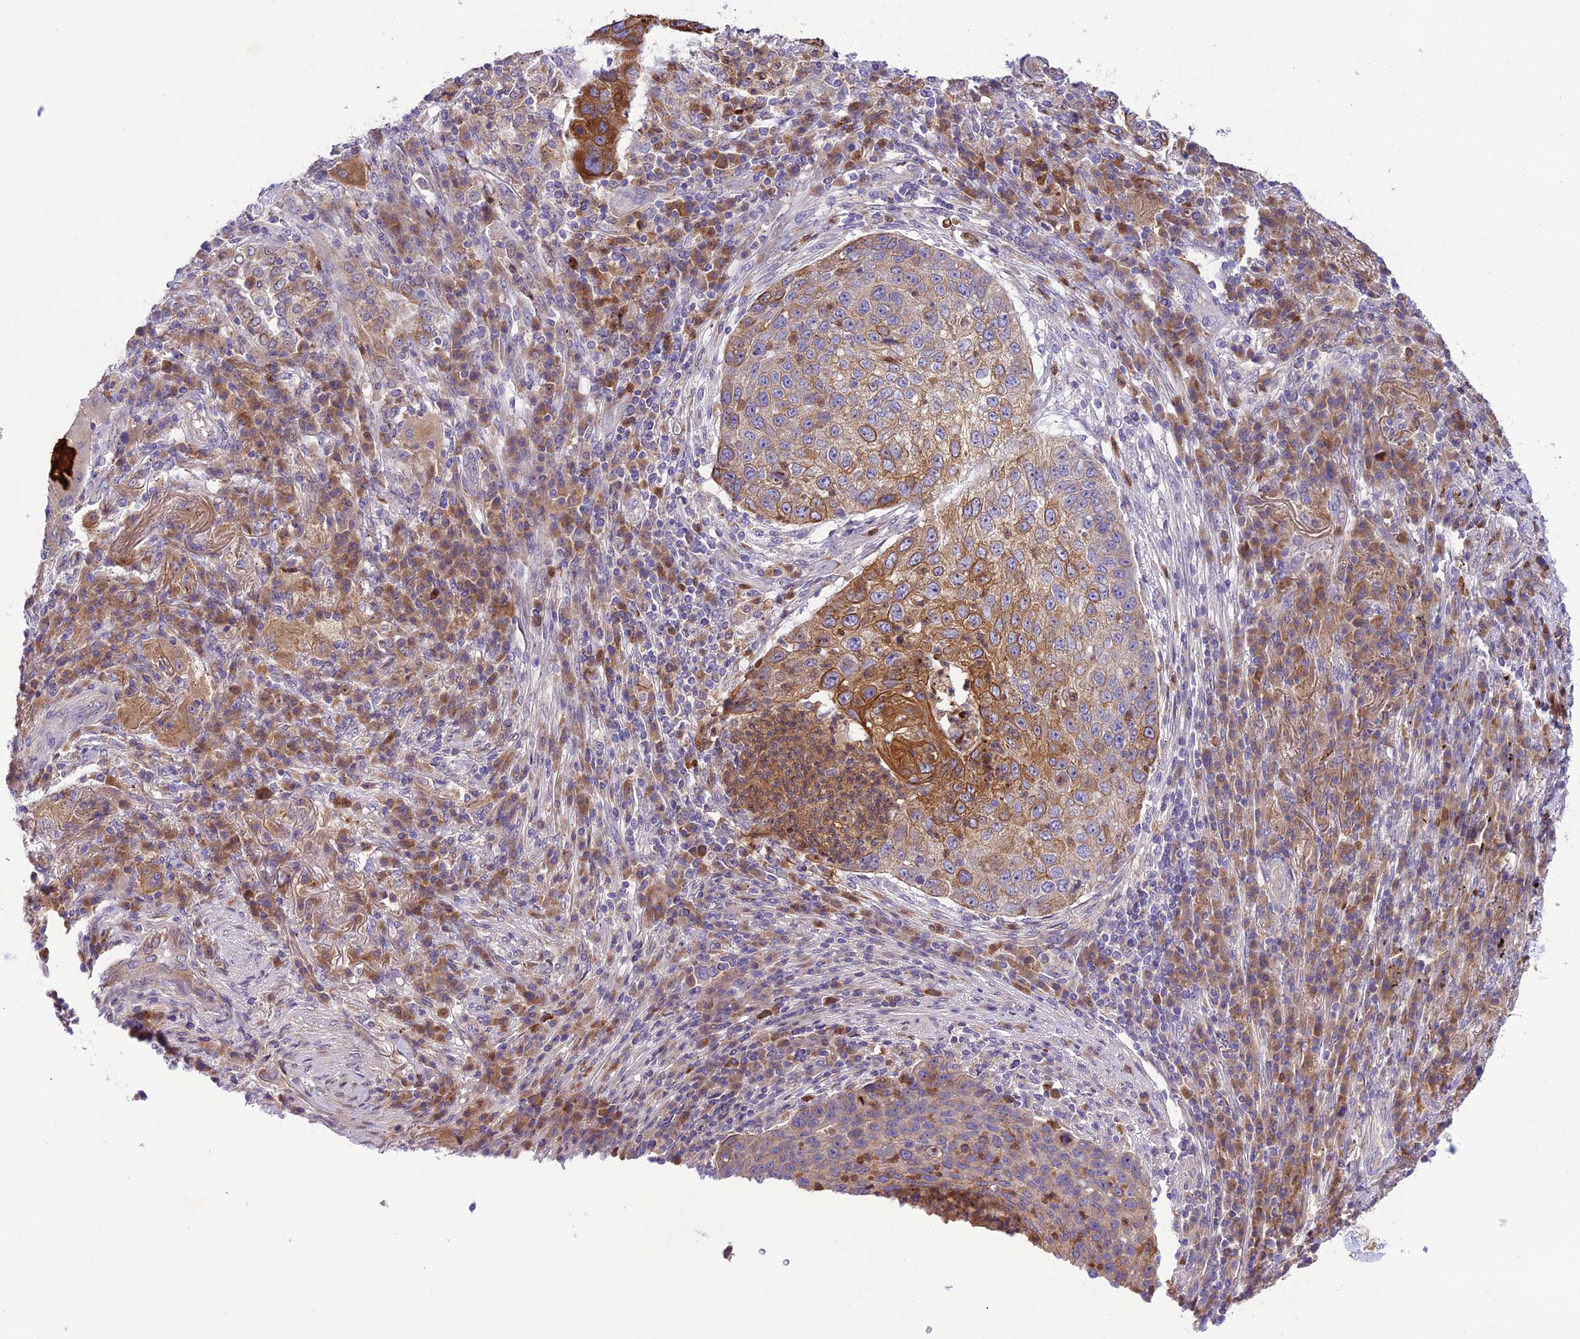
{"staining": {"intensity": "moderate", "quantity": ">75%", "location": "cytoplasmic/membranous"}, "tissue": "lung cancer", "cell_type": "Tumor cells", "image_type": "cancer", "snomed": [{"axis": "morphology", "description": "Squamous cell carcinoma, NOS"}, {"axis": "topography", "description": "Lung"}], "caption": "Protein expression analysis of lung cancer shows moderate cytoplasmic/membranous staining in approximately >75% of tumor cells.", "gene": "JMY", "patient": {"sex": "female", "age": 63}}